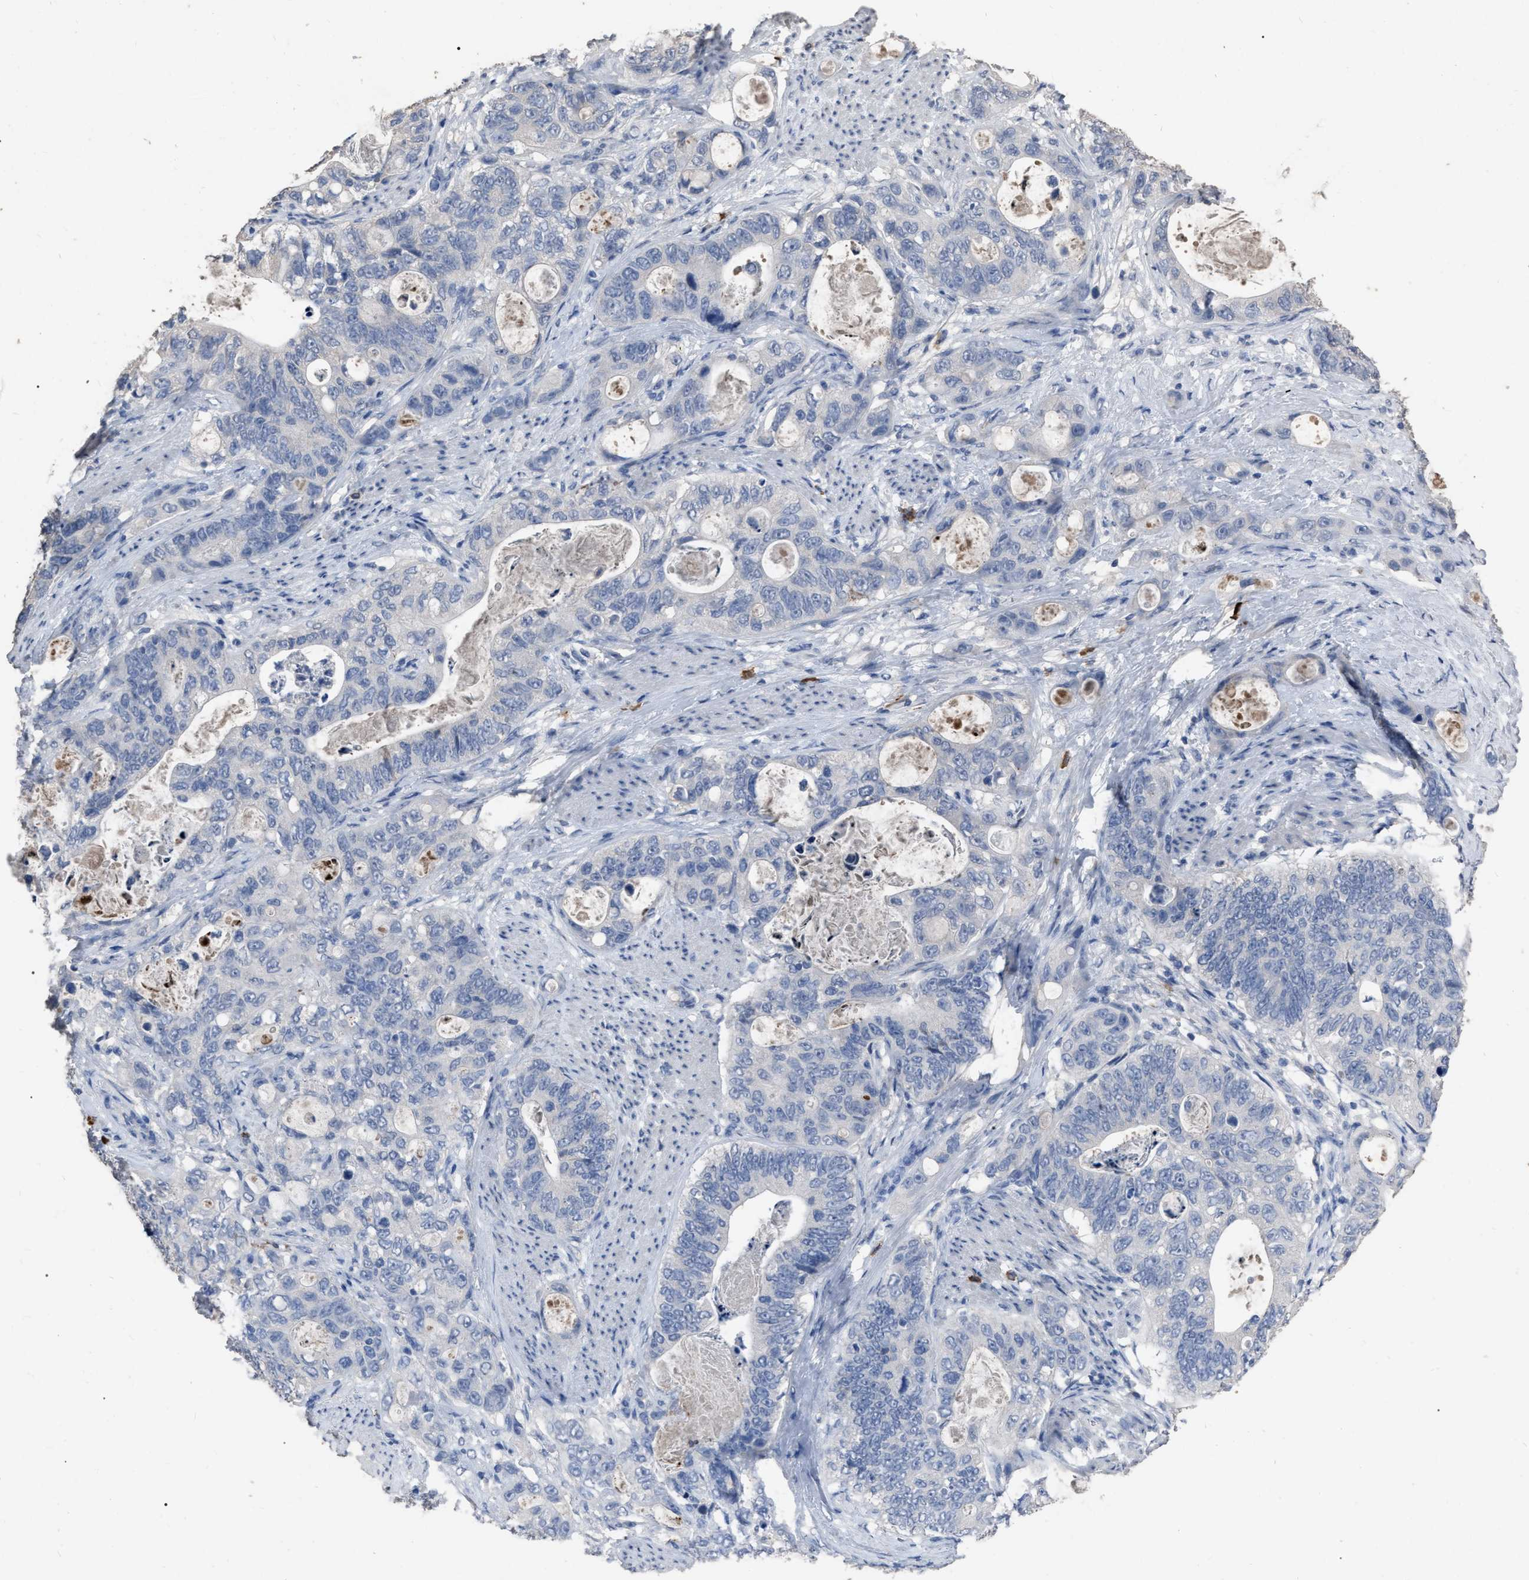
{"staining": {"intensity": "negative", "quantity": "none", "location": "none"}, "tissue": "stomach cancer", "cell_type": "Tumor cells", "image_type": "cancer", "snomed": [{"axis": "morphology", "description": "Normal tissue, NOS"}, {"axis": "morphology", "description": "Adenocarcinoma, NOS"}, {"axis": "topography", "description": "Stomach"}], "caption": "High power microscopy histopathology image of an immunohistochemistry histopathology image of adenocarcinoma (stomach), revealing no significant expression in tumor cells.", "gene": "HABP2", "patient": {"sex": "female", "age": 89}}